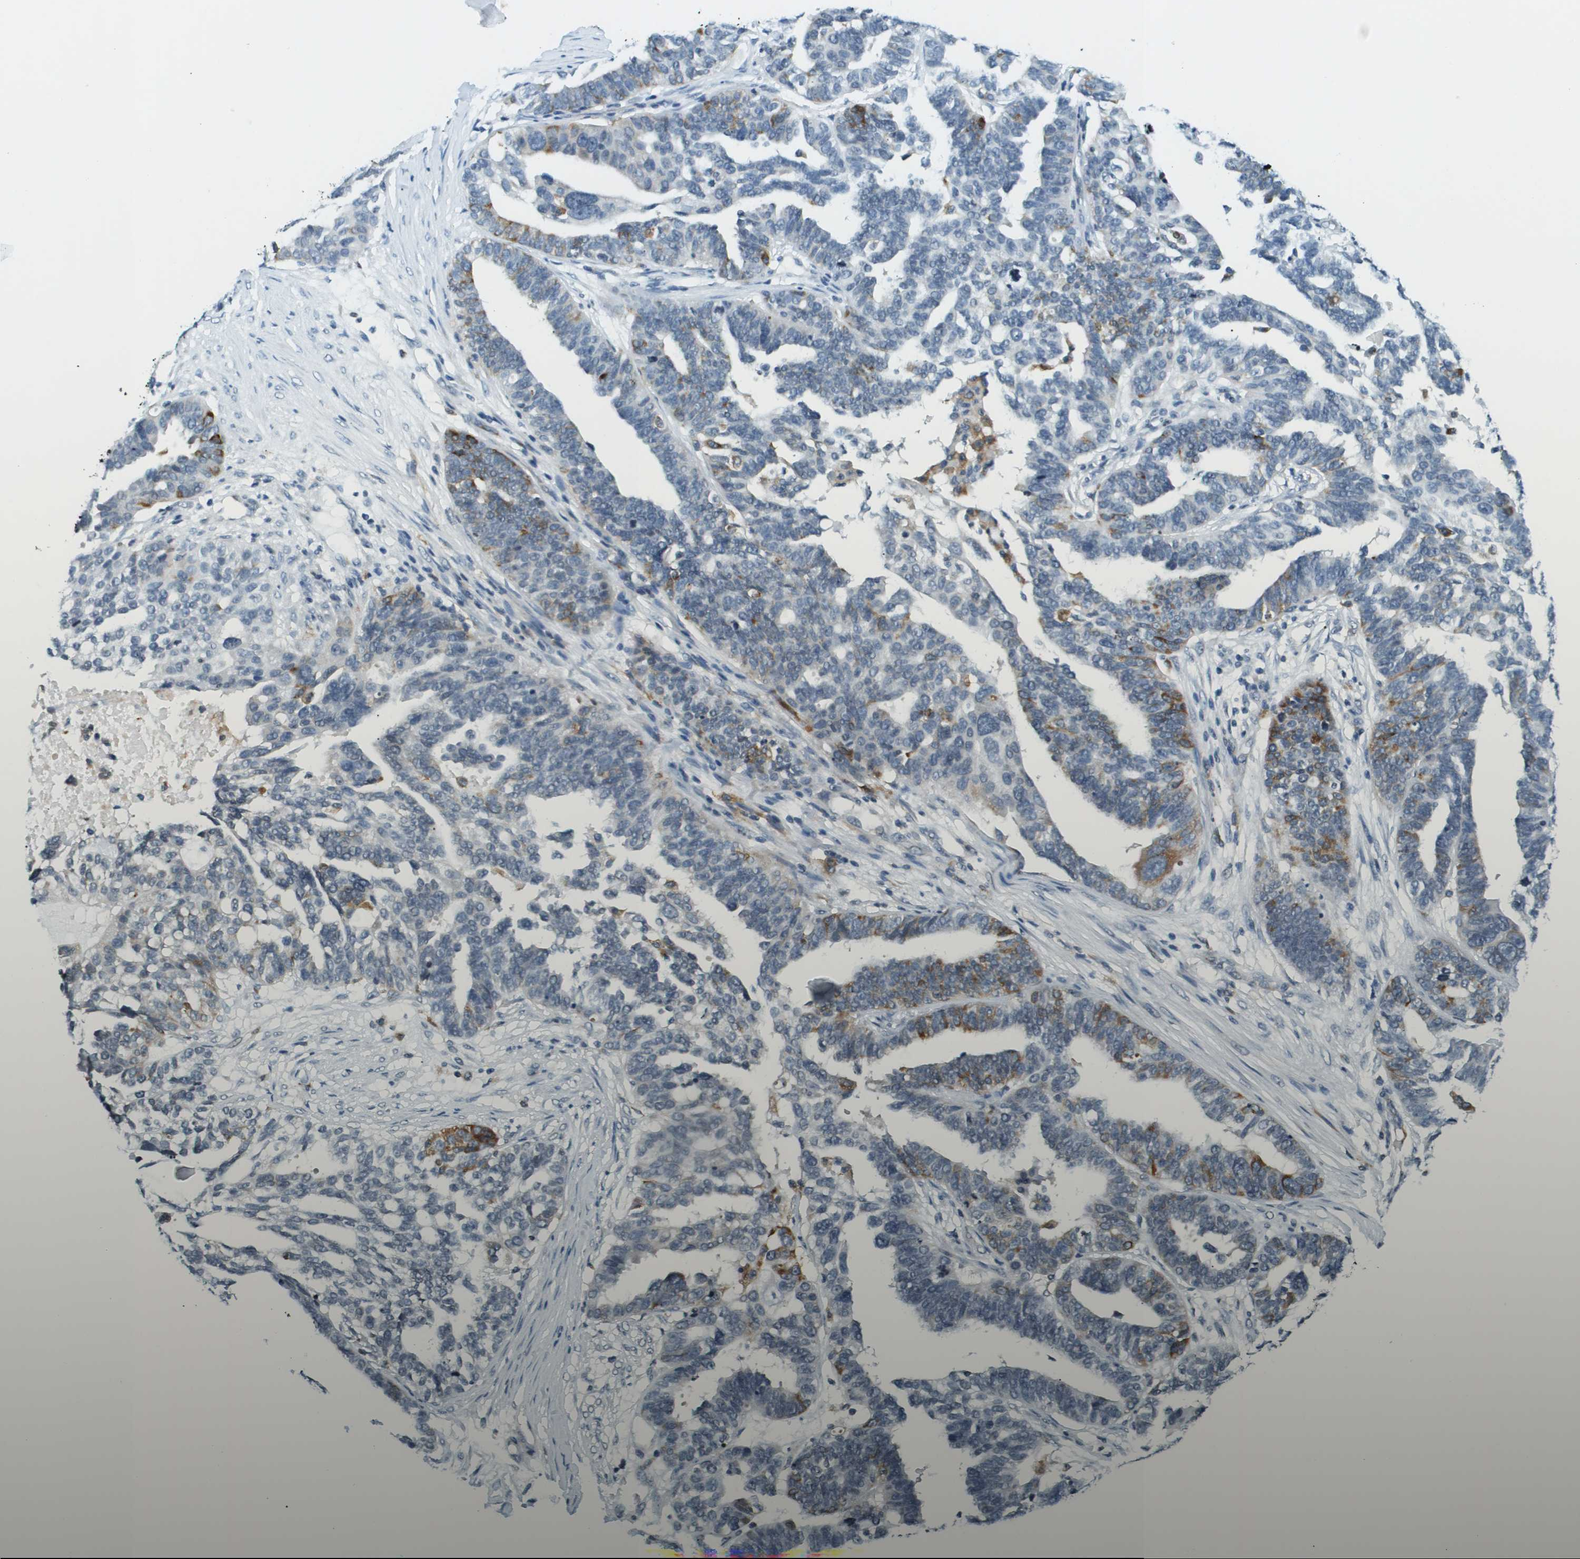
{"staining": {"intensity": "moderate", "quantity": "<25%", "location": "cytoplasmic/membranous"}, "tissue": "ovarian cancer", "cell_type": "Tumor cells", "image_type": "cancer", "snomed": [{"axis": "morphology", "description": "Cystadenocarcinoma, serous, NOS"}, {"axis": "topography", "description": "Ovary"}], "caption": "The immunohistochemical stain highlights moderate cytoplasmic/membranous staining in tumor cells of ovarian serous cystadenocarcinoma tissue.", "gene": "UVRAG", "patient": {"sex": "female", "age": 59}}